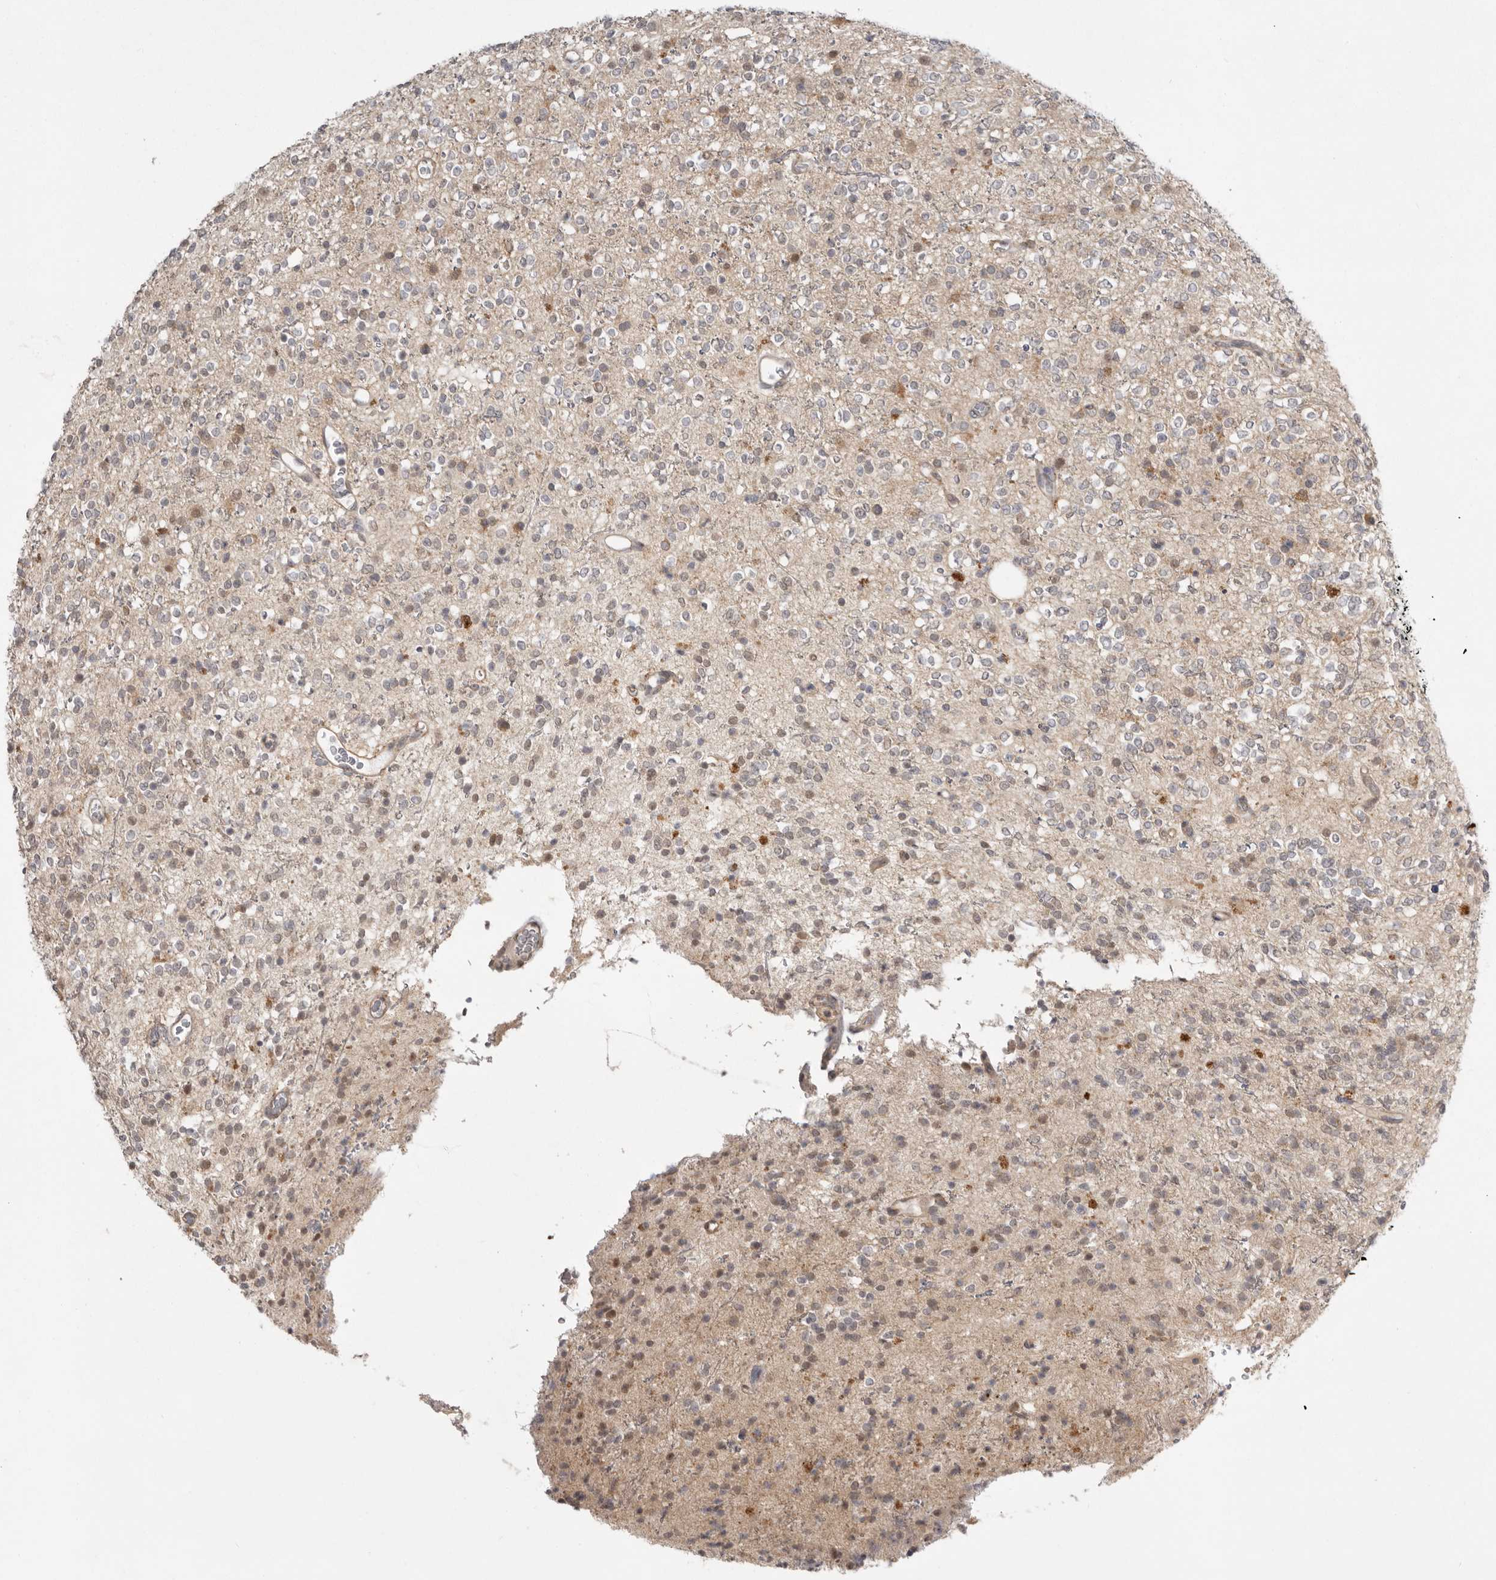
{"staining": {"intensity": "weak", "quantity": "25%-75%", "location": "cytoplasmic/membranous"}, "tissue": "glioma", "cell_type": "Tumor cells", "image_type": "cancer", "snomed": [{"axis": "morphology", "description": "Glioma, malignant, High grade"}, {"axis": "topography", "description": "Brain"}], "caption": "High-magnification brightfield microscopy of malignant high-grade glioma stained with DAB (brown) and counterstained with hematoxylin (blue). tumor cells exhibit weak cytoplasmic/membranous positivity is present in approximately25%-75% of cells. Ihc stains the protein in brown and the nuclei are stained blue.", "gene": "NSUN4", "patient": {"sex": "male", "age": 34}}